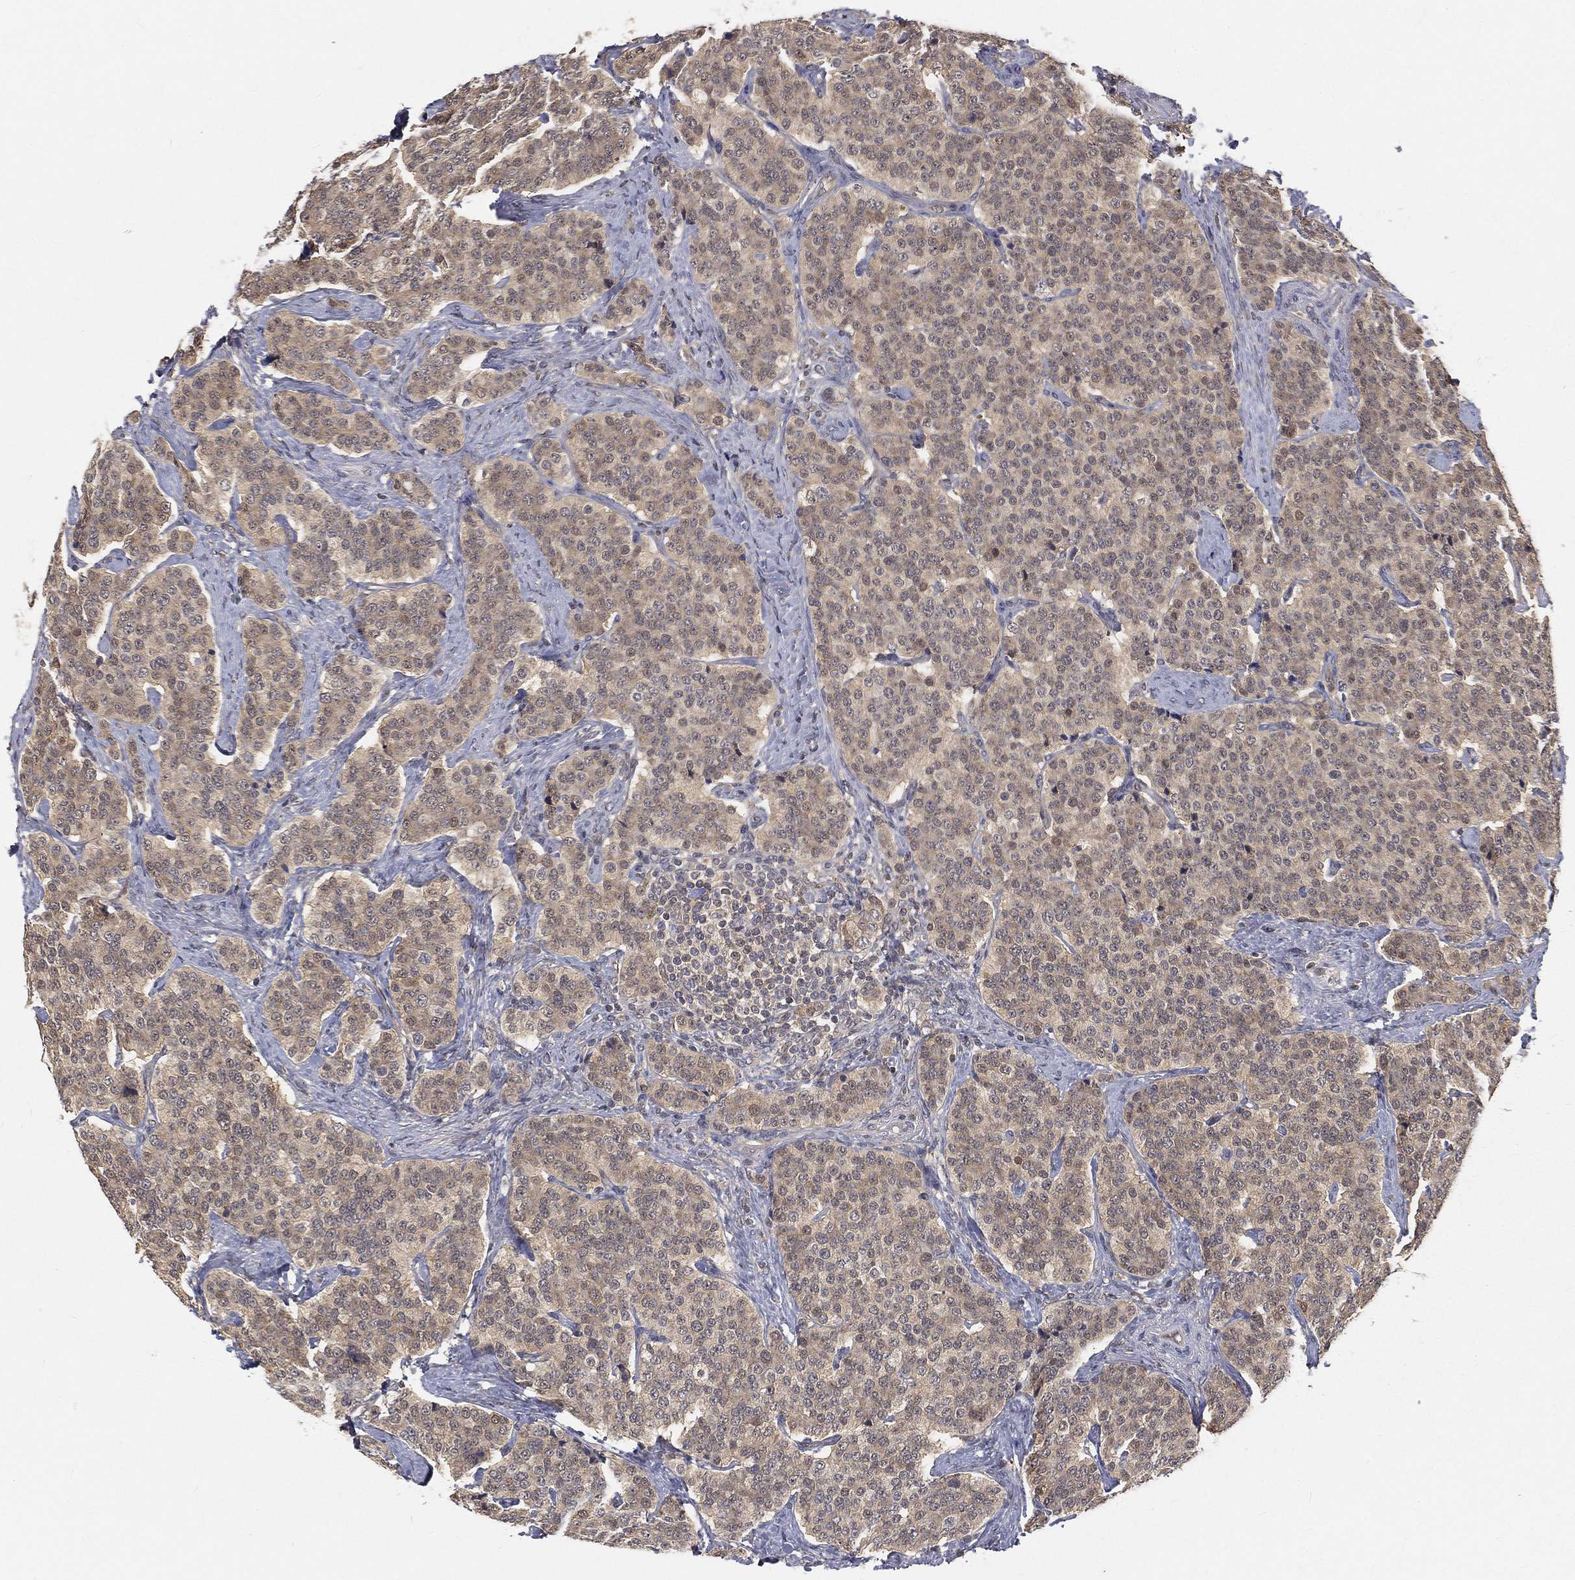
{"staining": {"intensity": "weak", "quantity": ">75%", "location": "cytoplasmic/membranous"}, "tissue": "carcinoid", "cell_type": "Tumor cells", "image_type": "cancer", "snomed": [{"axis": "morphology", "description": "Carcinoid, malignant, NOS"}, {"axis": "topography", "description": "Small intestine"}], "caption": "This micrograph exhibits immunohistochemistry staining of carcinoid, with low weak cytoplasmic/membranous positivity in about >75% of tumor cells.", "gene": "MAPK1", "patient": {"sex": "female", "age": 58}}